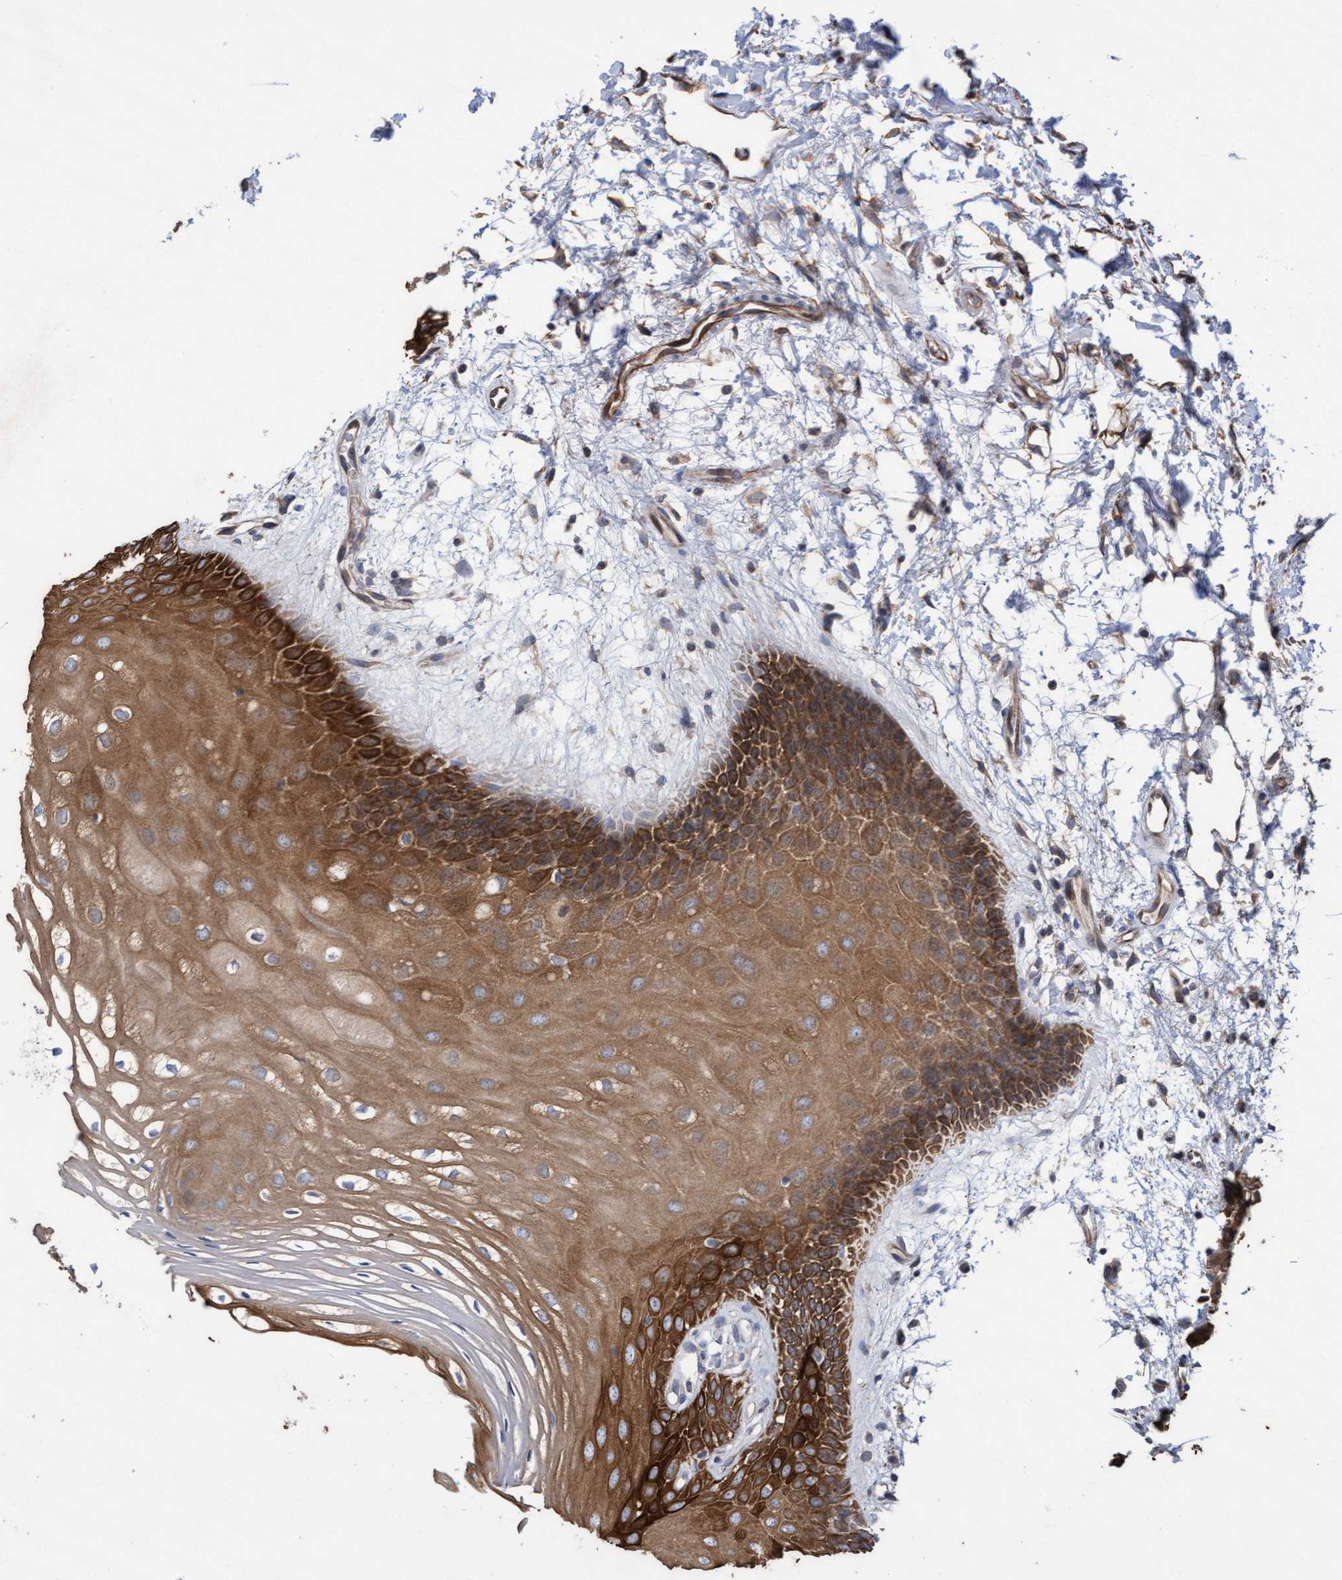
{"staining": {"intensity": "moderate", "quantity": ">75%", "location": "cytoplasmic/membranous"}, "tissue": "oral mucosa", "cell_type": "Squamous epithelial cells", "image_type": "normal", "snomed": [{"axis": "morphology", "description": "Normal tissue, NOS"}, {"axis": "topography", "description": "Skeletal muscle"}, {"axis": "topography", "description": "Oral tissue"}, {"axis": "topography", "description": "Peripheral nerve tissue"}], "caption": "Protein staining demonstrates moderate cytoplasmic/membranous expression in approximately >75% of squamous epithelial cells in benign oral mucosa. (Stains: DAB (3,3'-diaminobenzidine) in brown, nuclei in blue, Microscopy: brightfield microscopy at high magnification).", "gene": "KRT24", "patient": {"sex": "female", "age": 84}}